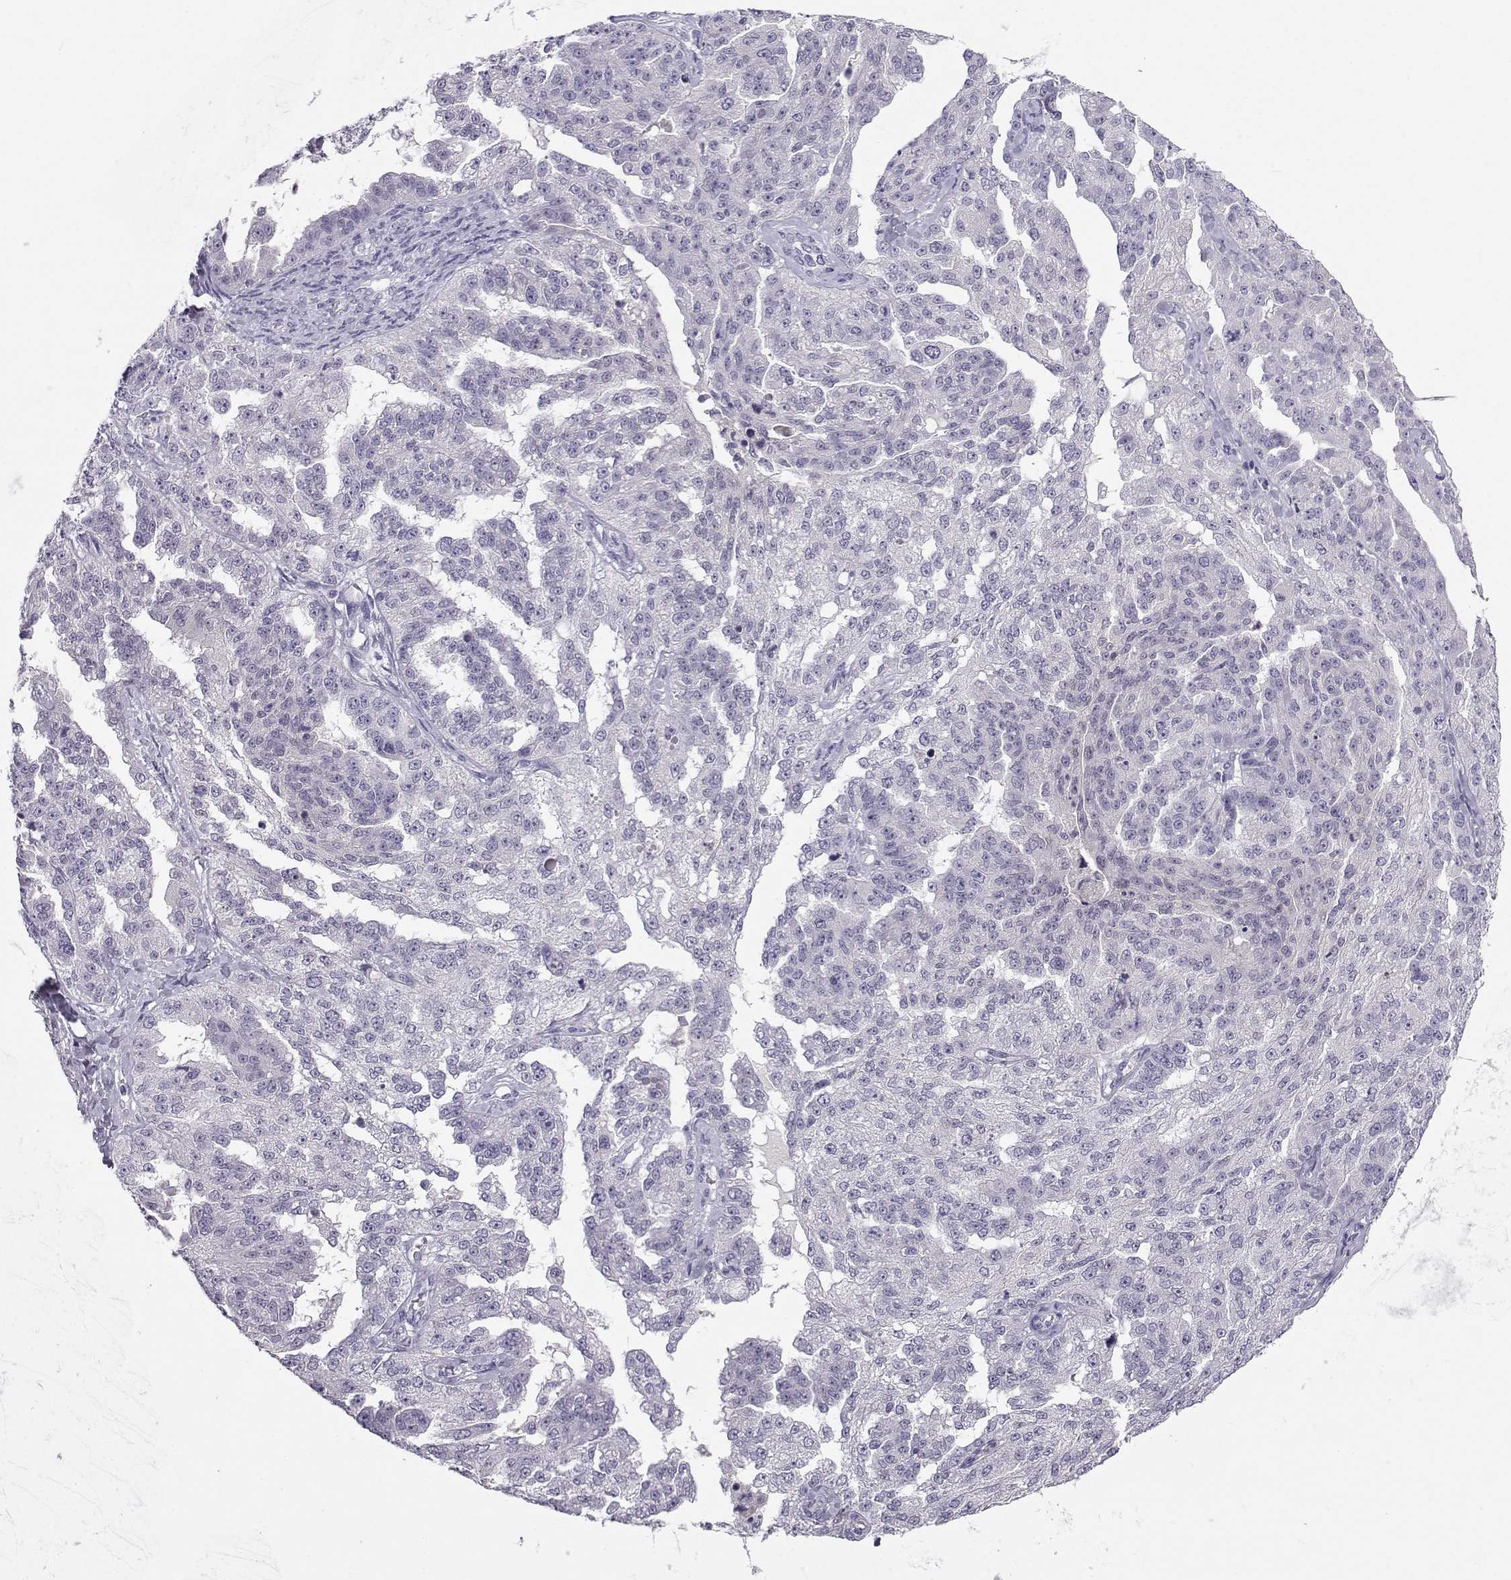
{"staining": {"intensity": "negative", "quantity": "none", "location": "none"}, "tissue": "ovarian cancer", "cell_type": "Tumor cells", "image_type": "cancer", "snomed": [{"axis": "morphology", "description": "Cystadenocarcinoma, serous, NOS"}, {"axis": "topography", "description": "Ovary"}], "caption": "Tumor cells are negative for protein expression in human ovarian cancer. Nuclei are stained in blue.", "gene": "MROH7", "patient": {"sex": "female", "age": 58}}